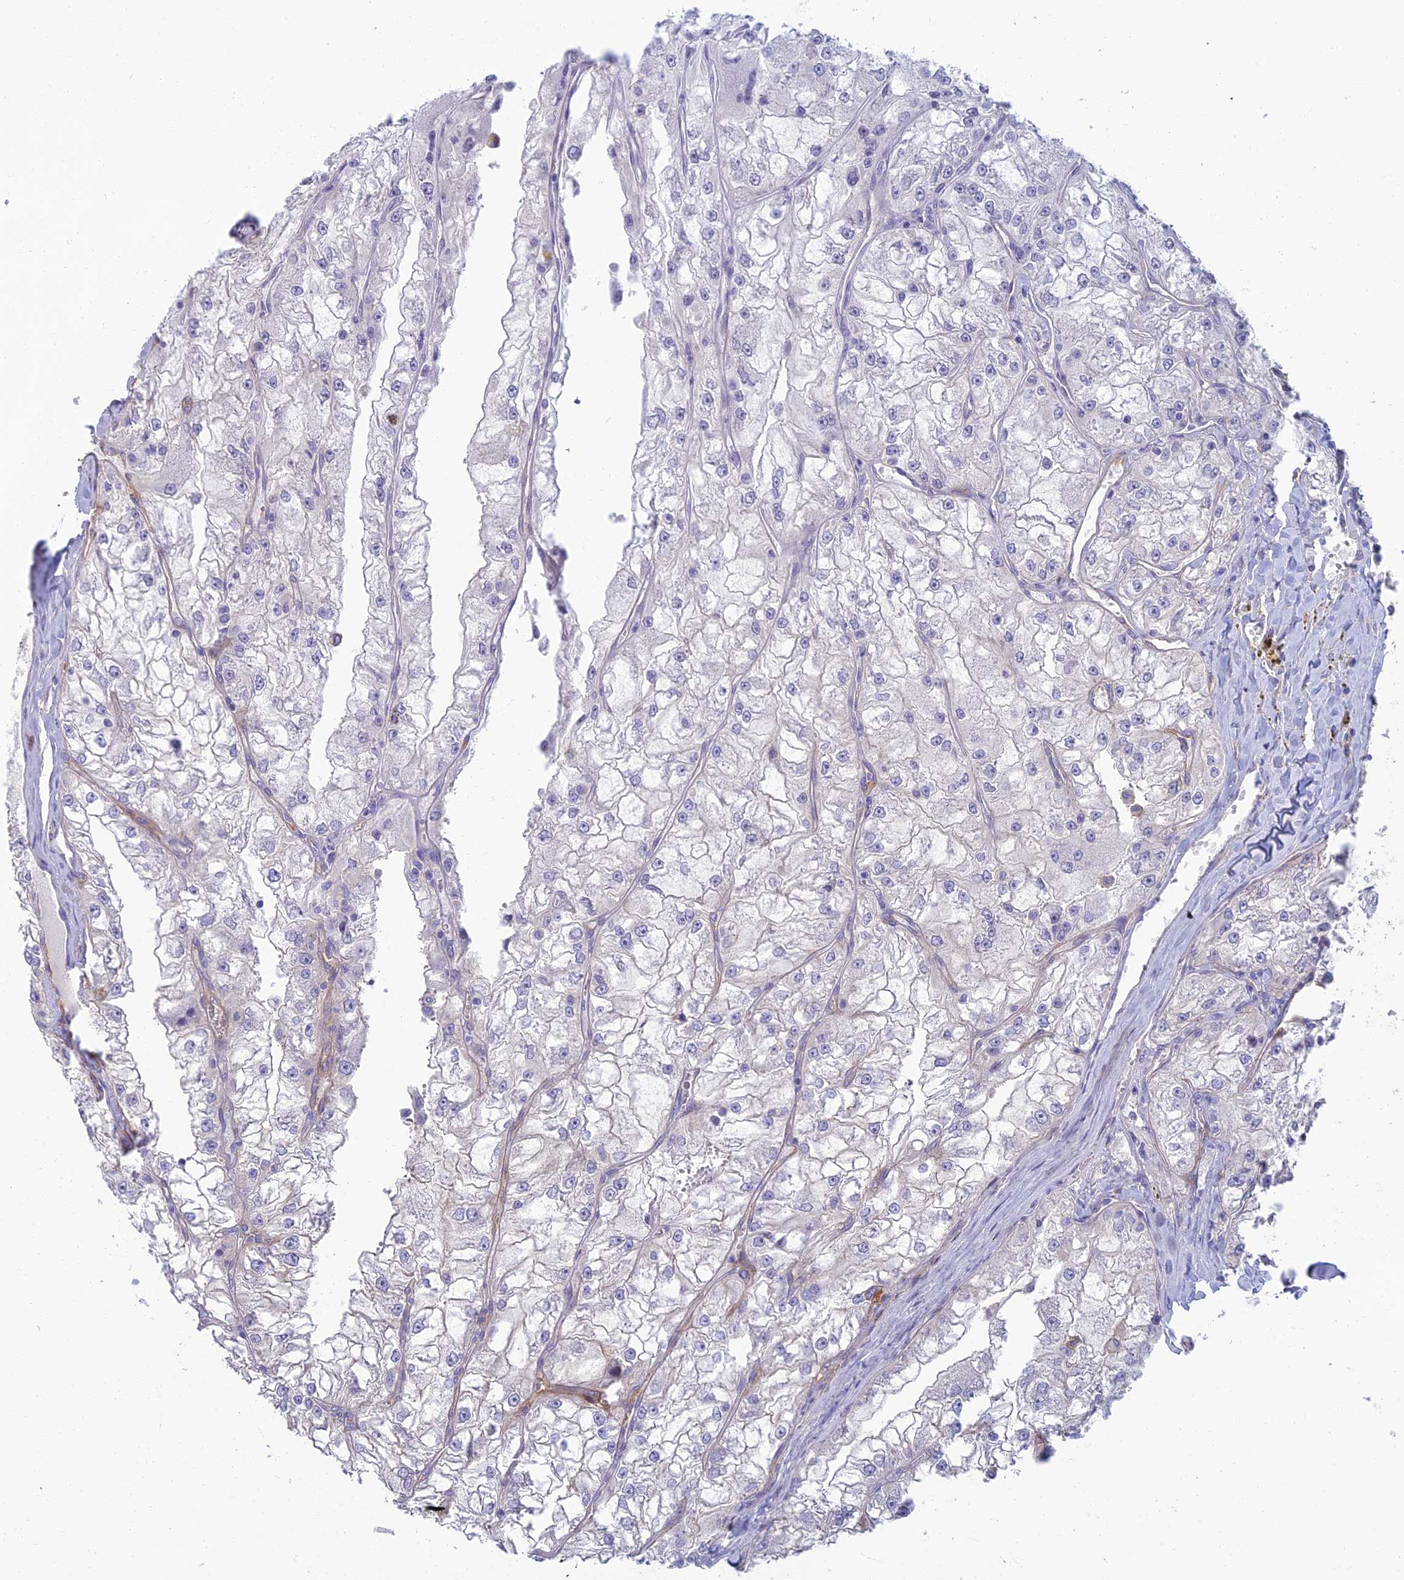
{"staining": {"intensity": "negative", "quantity": "none", "location": "none"}, "tissue": "renal cancer", "cell_type": "Tumor cells", "image_type": "cancer", "snomed": [{"axis": "morphology", "description": "Adenocarcinoma, NOS"}, {"axis": "topography", "description": "Kidney"}], "caption": "Tumor cells show no significant staining in renal cancer. (DAB (3,3'-diaminobenzidine) immunohistochemistry visualized using brightfield microscopy, high magnification).", "gene": "NEURL1", "patient": {"sex": "female", "age": 72}}